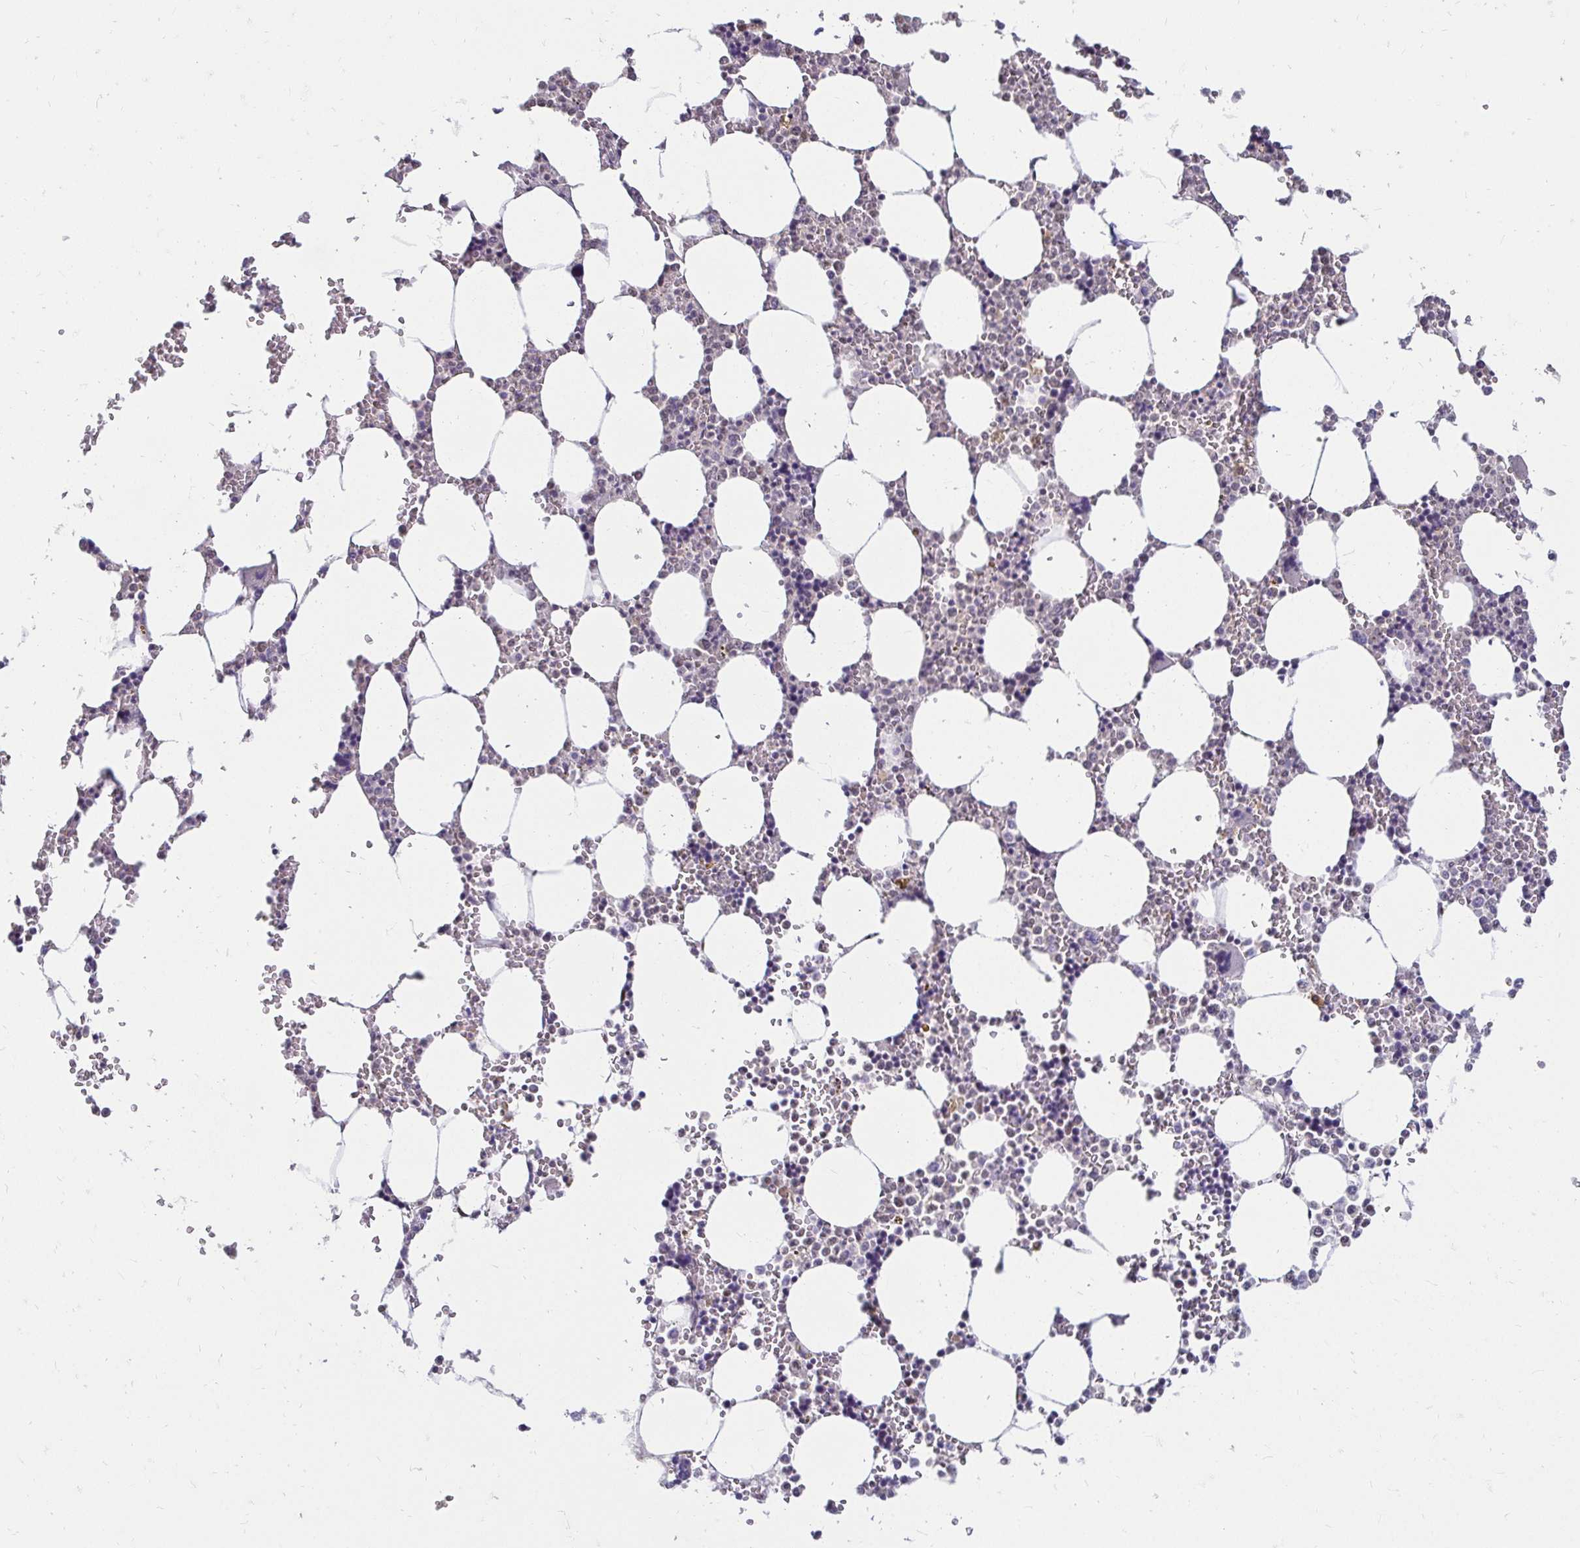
{"staining": {"intensity": "moderate", "quantity": "<25%", "location": "nuclear"}, "tissue": "bone marrow", "cell_type": "Hematopoietic cells", "image_type": "normal", "snomed": [{"axis": "morphology", "description": "Normal tissue, NOS"}, {"axis": "topography", "description": "Bone marrow"}], "caption": "Bone marrow stained with immunohistochemistry (IHC) demonstrates moderate nuclear expression in approximately <25% of hematopoietic cells. (DAB (3,3'-diaminobenzidine) = brown stain, brightfield microscopy at high magnification).", "gene": "RIMS4", "patient": {"sex": "male", "age": 64}}